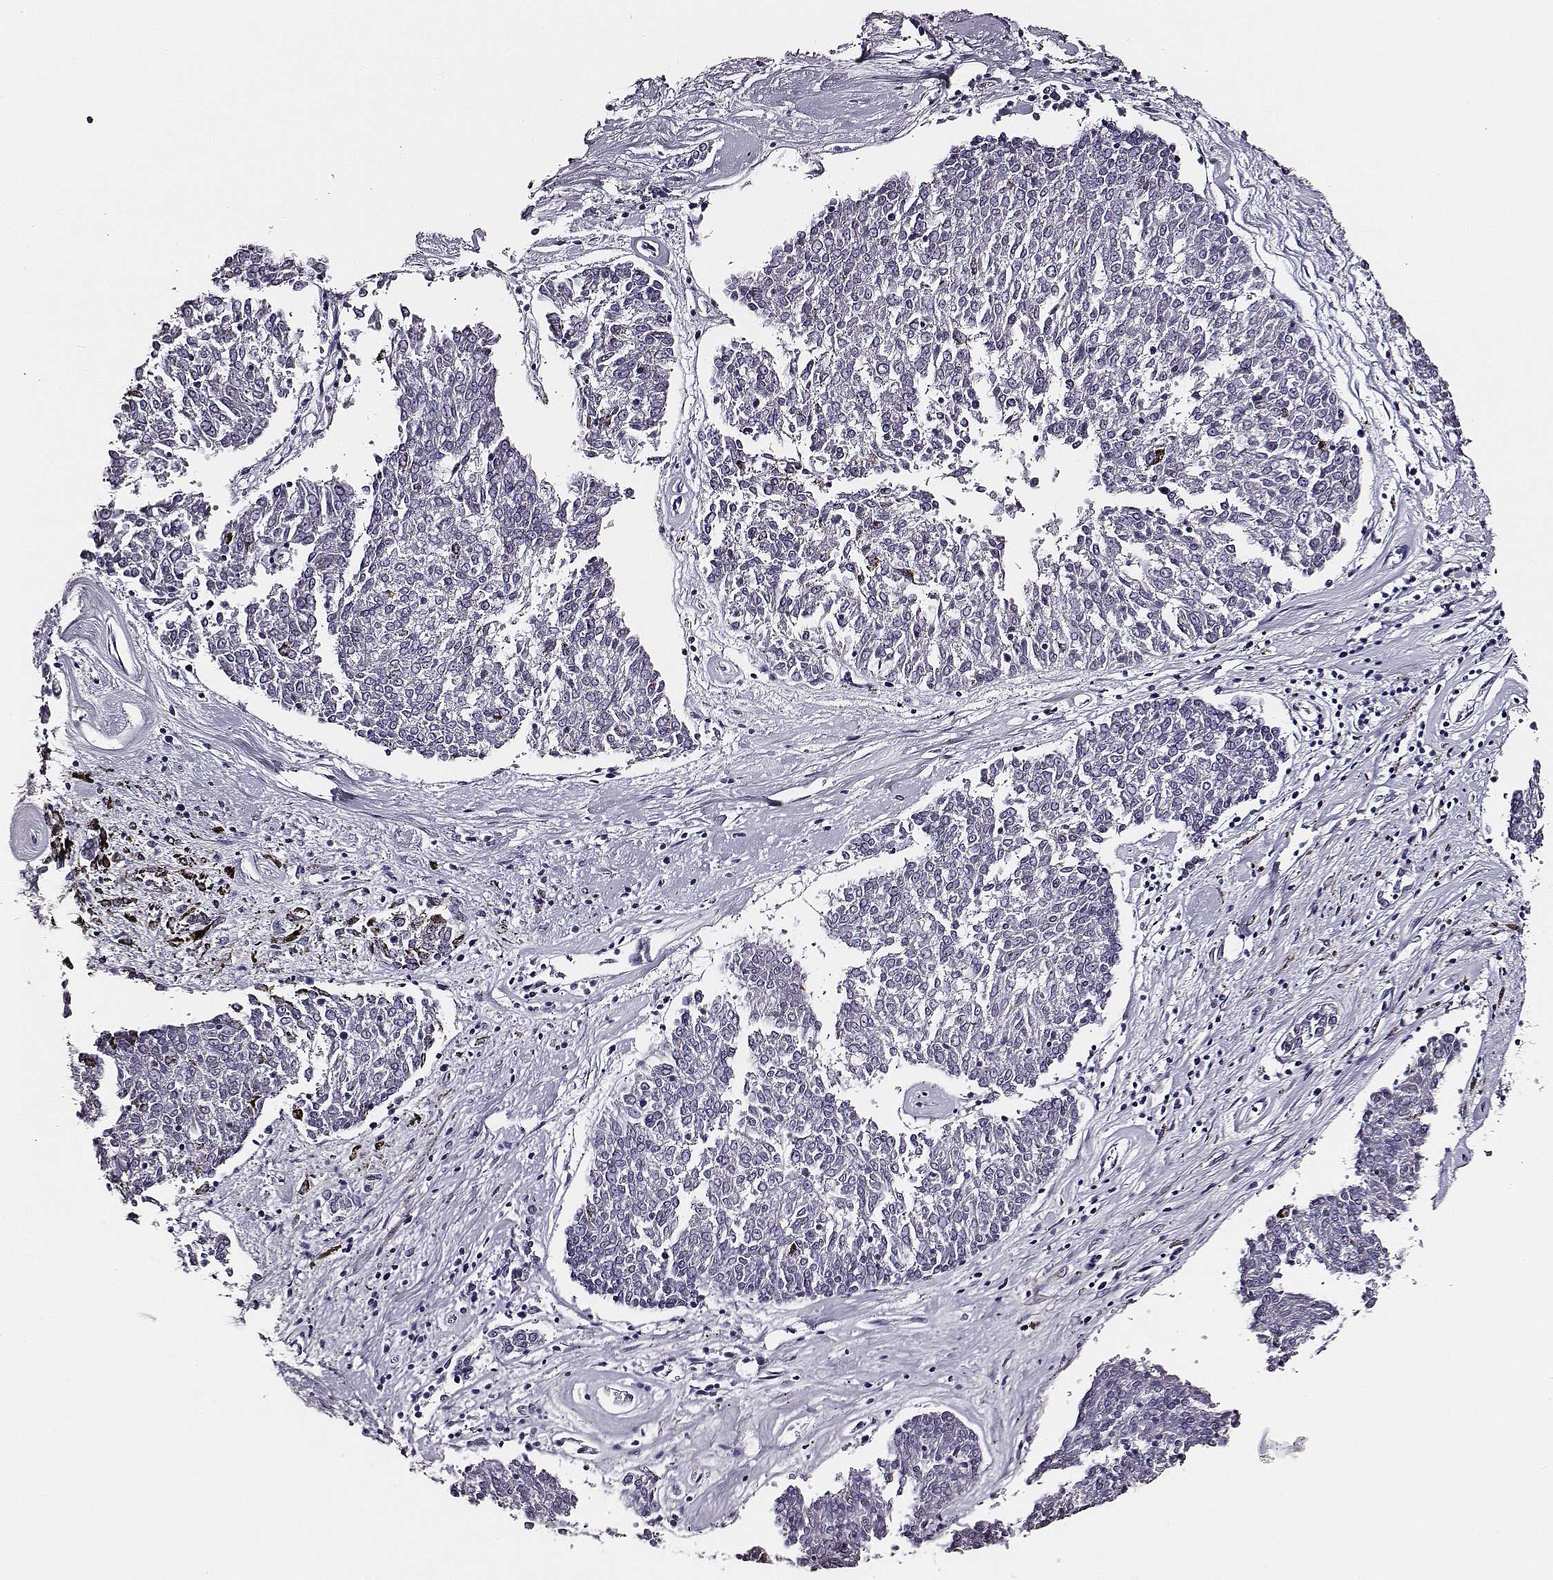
{"staining": {"intensity": "negative", "quantity": "none", "location": "none"}, "tissue": "melanoma", "cell_type": "Tumor cells", "image_type": "cancer", "snomed": [{"axis": "morphology", "description": "Malignant melanoma, NOS"}, {"axis": "topography", "description": "Skin"}], "caption": "Melanoma was stained to show a protein in brown. There is no significant positivity in tumor cells.", "gene": "DPEP1", "patient": {"sex": "female", "age": 72}}